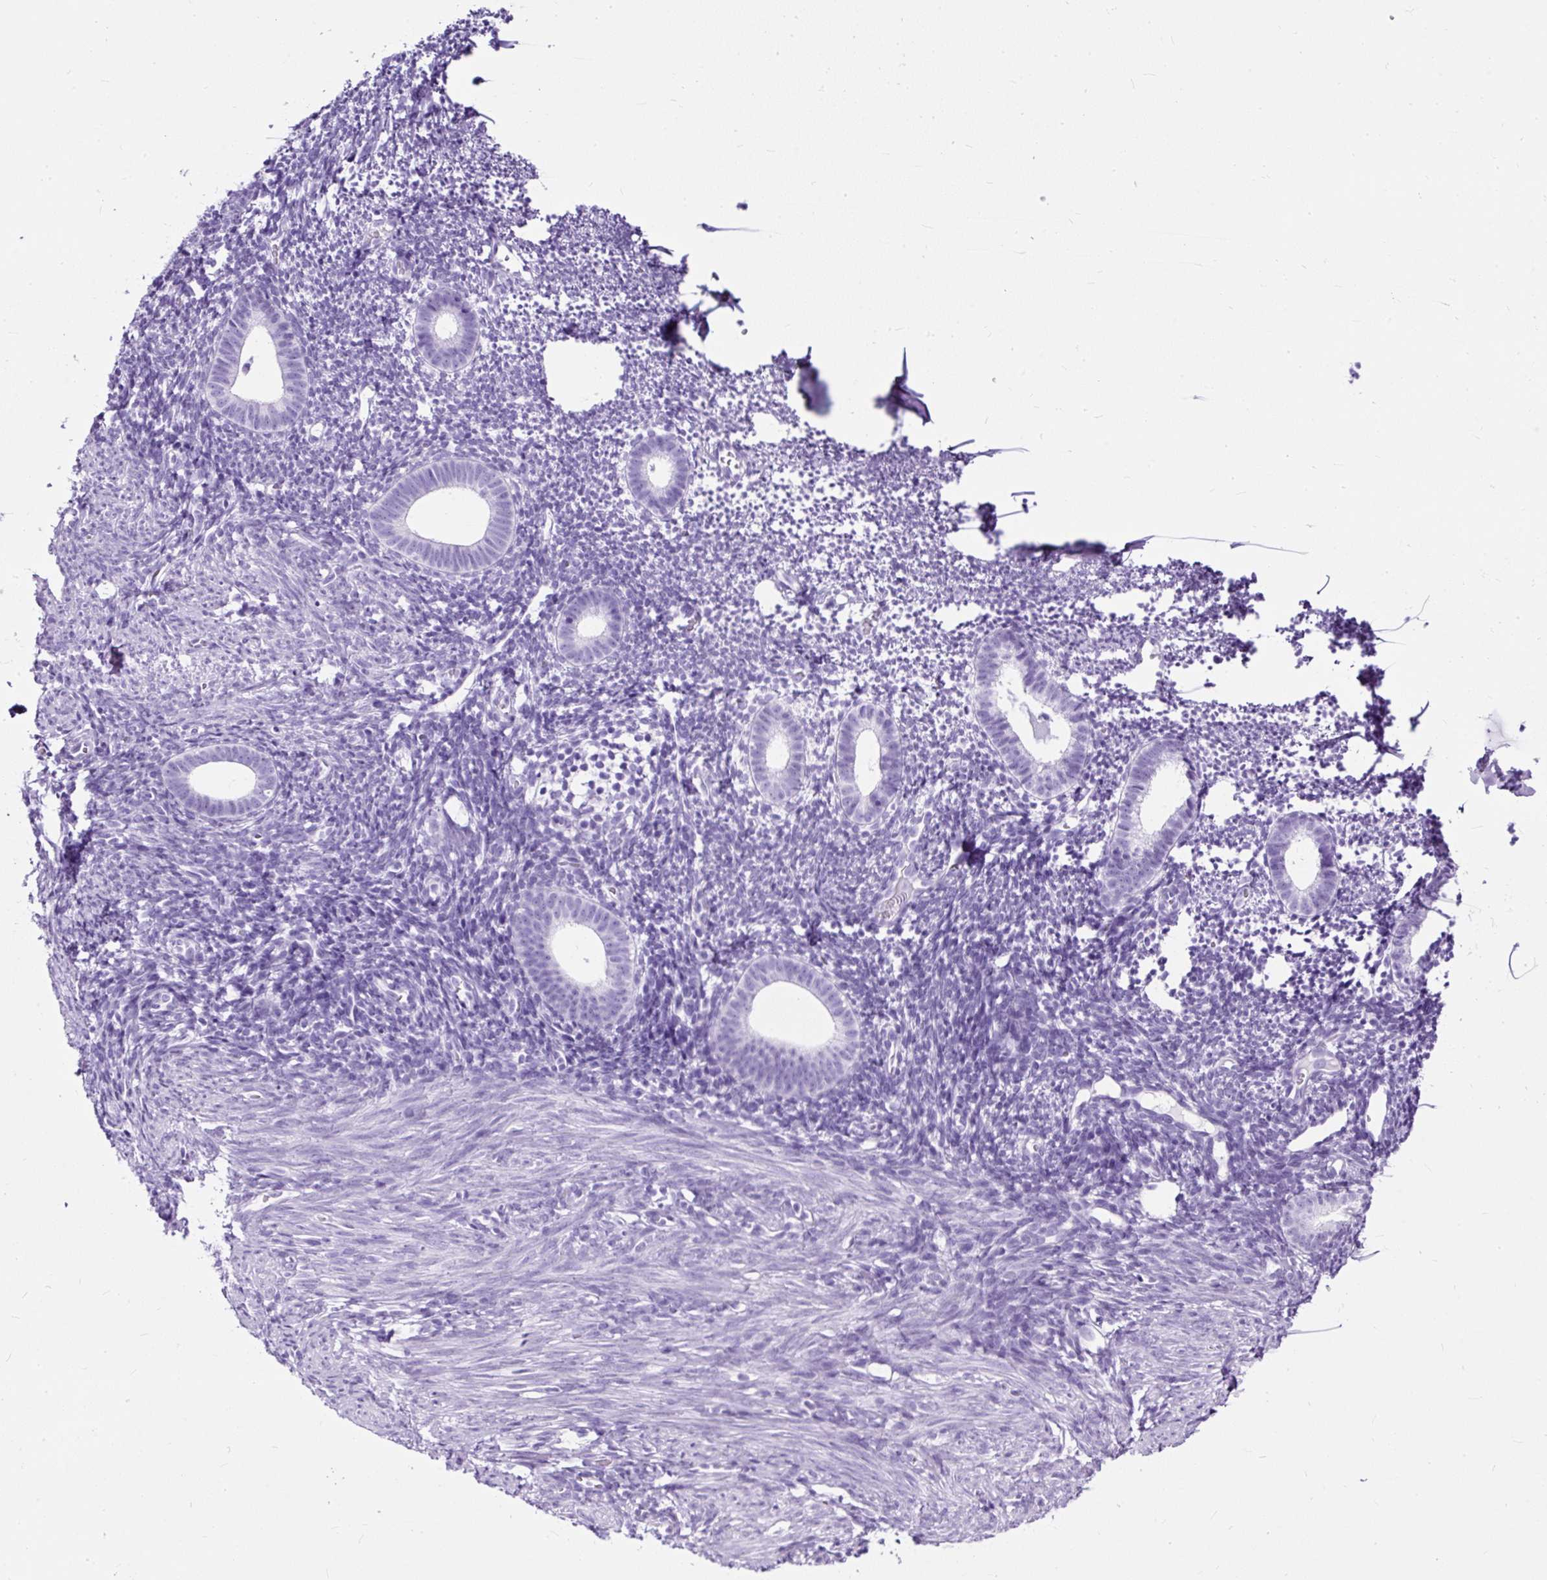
{"staining": {"intensity": "negative", "quantity": "none", "location": "none"}, "tissue": "endometrium", "cell_type": "Cells in endometrial stroma", "image_type": "normal", "snomed": [{"axis": "morphology", "description": "Normal tissue, NOS"}, {"axis": "topography", "description": "Endometrium"}], "caption": "Immunohistochemistry of unremarkable human endometrium exhibits no expression in cells in endometrial stroma.", "gene": "NTS", "patient": {"sex": "female", "age": 39}}